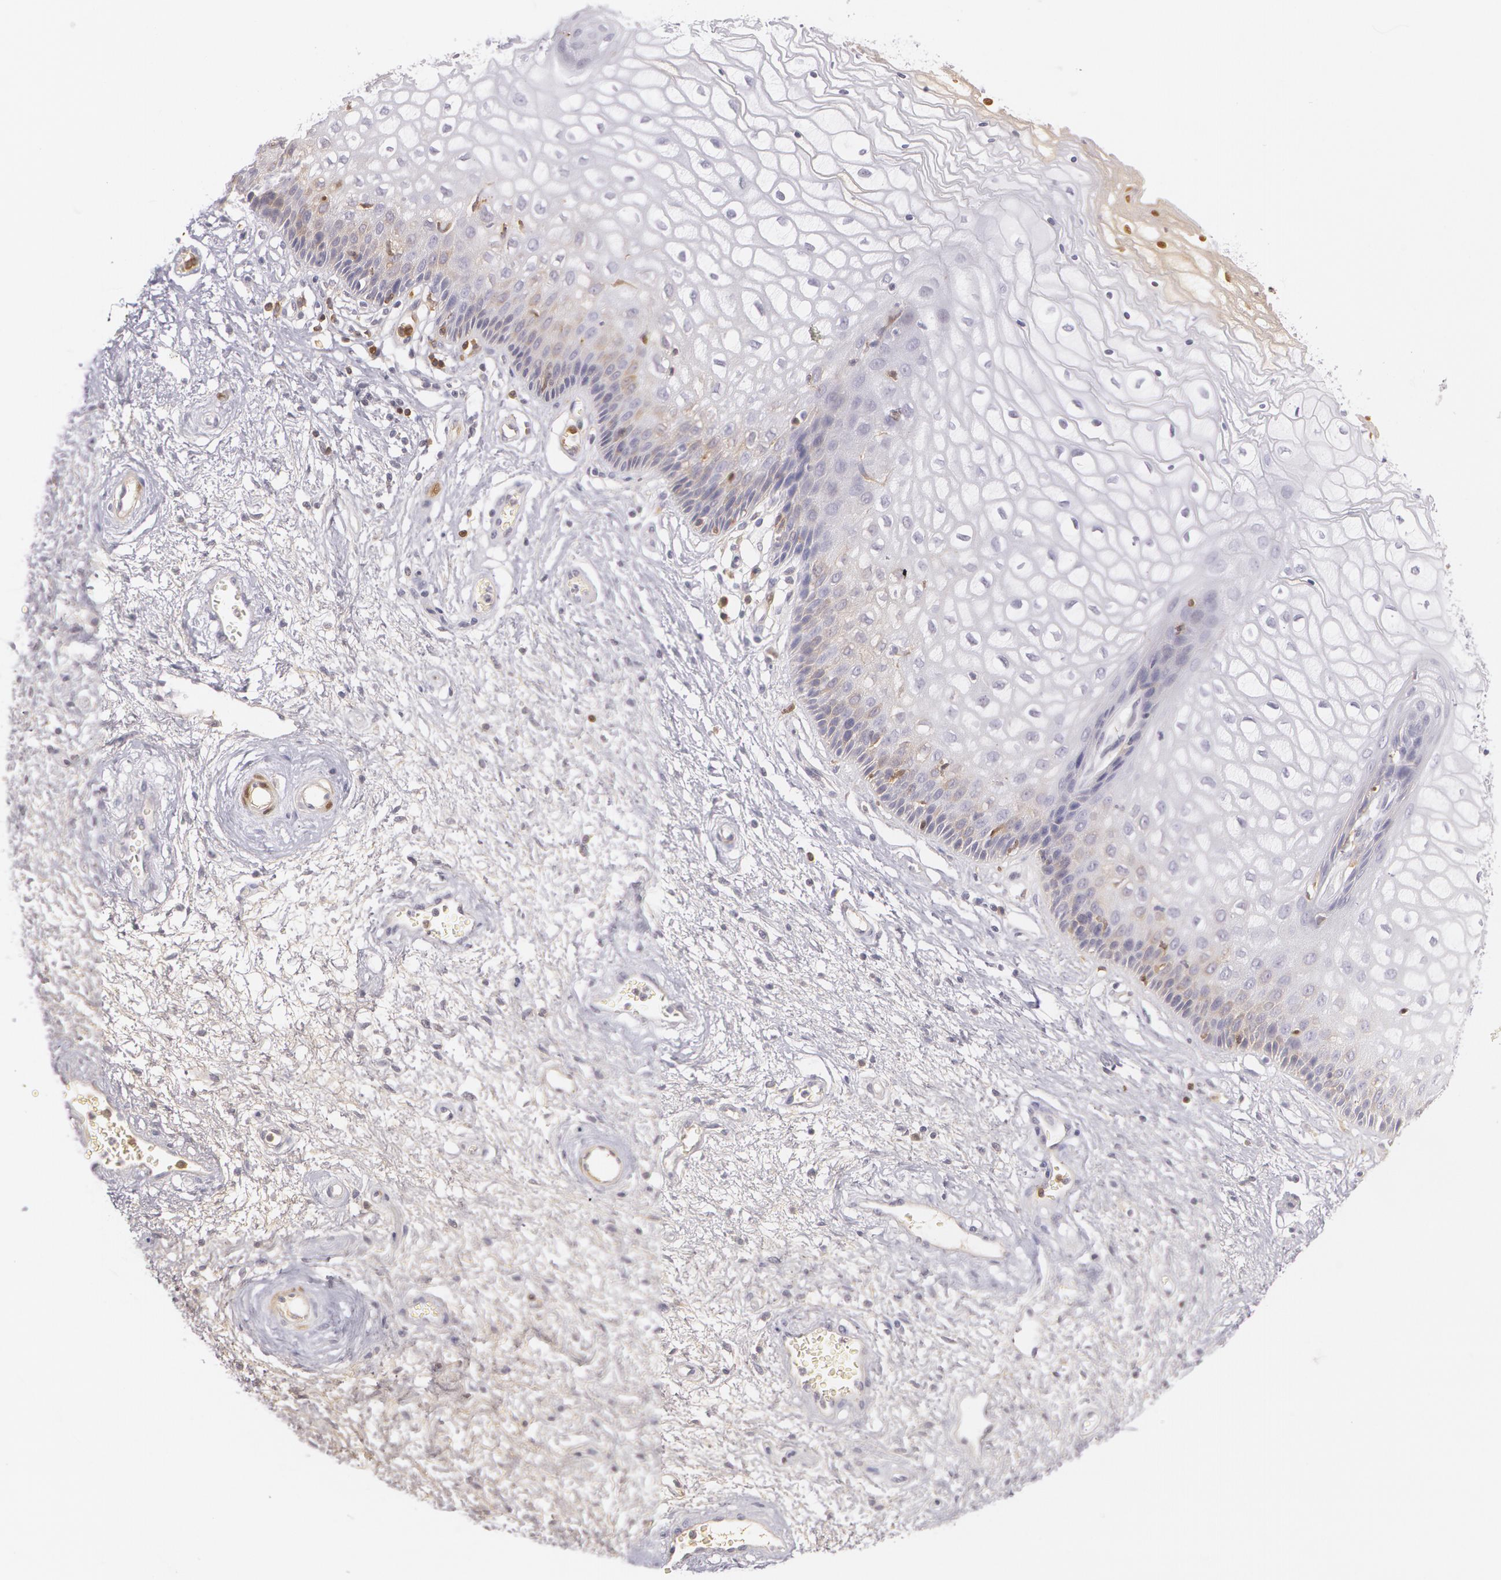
{"staining": {"intensity": "negative", "quantity": "none", "location": "none"}, "tissue": "vagina", "cell_type": "Squamous epithelial cells", "image_type": "normal", "snomed": [{"axis": "morphology", "description": "Normal tissue, NOS"}, {"axis": "topography", "description": "Vagina"}], "caption": "This is an immunohistochemistry (IHC) photomicrograph of benign vagina. There is no positivity in squamous epithelial cells.", "gene": "LBP", "patient": {"sex": "female", "age": 34}}